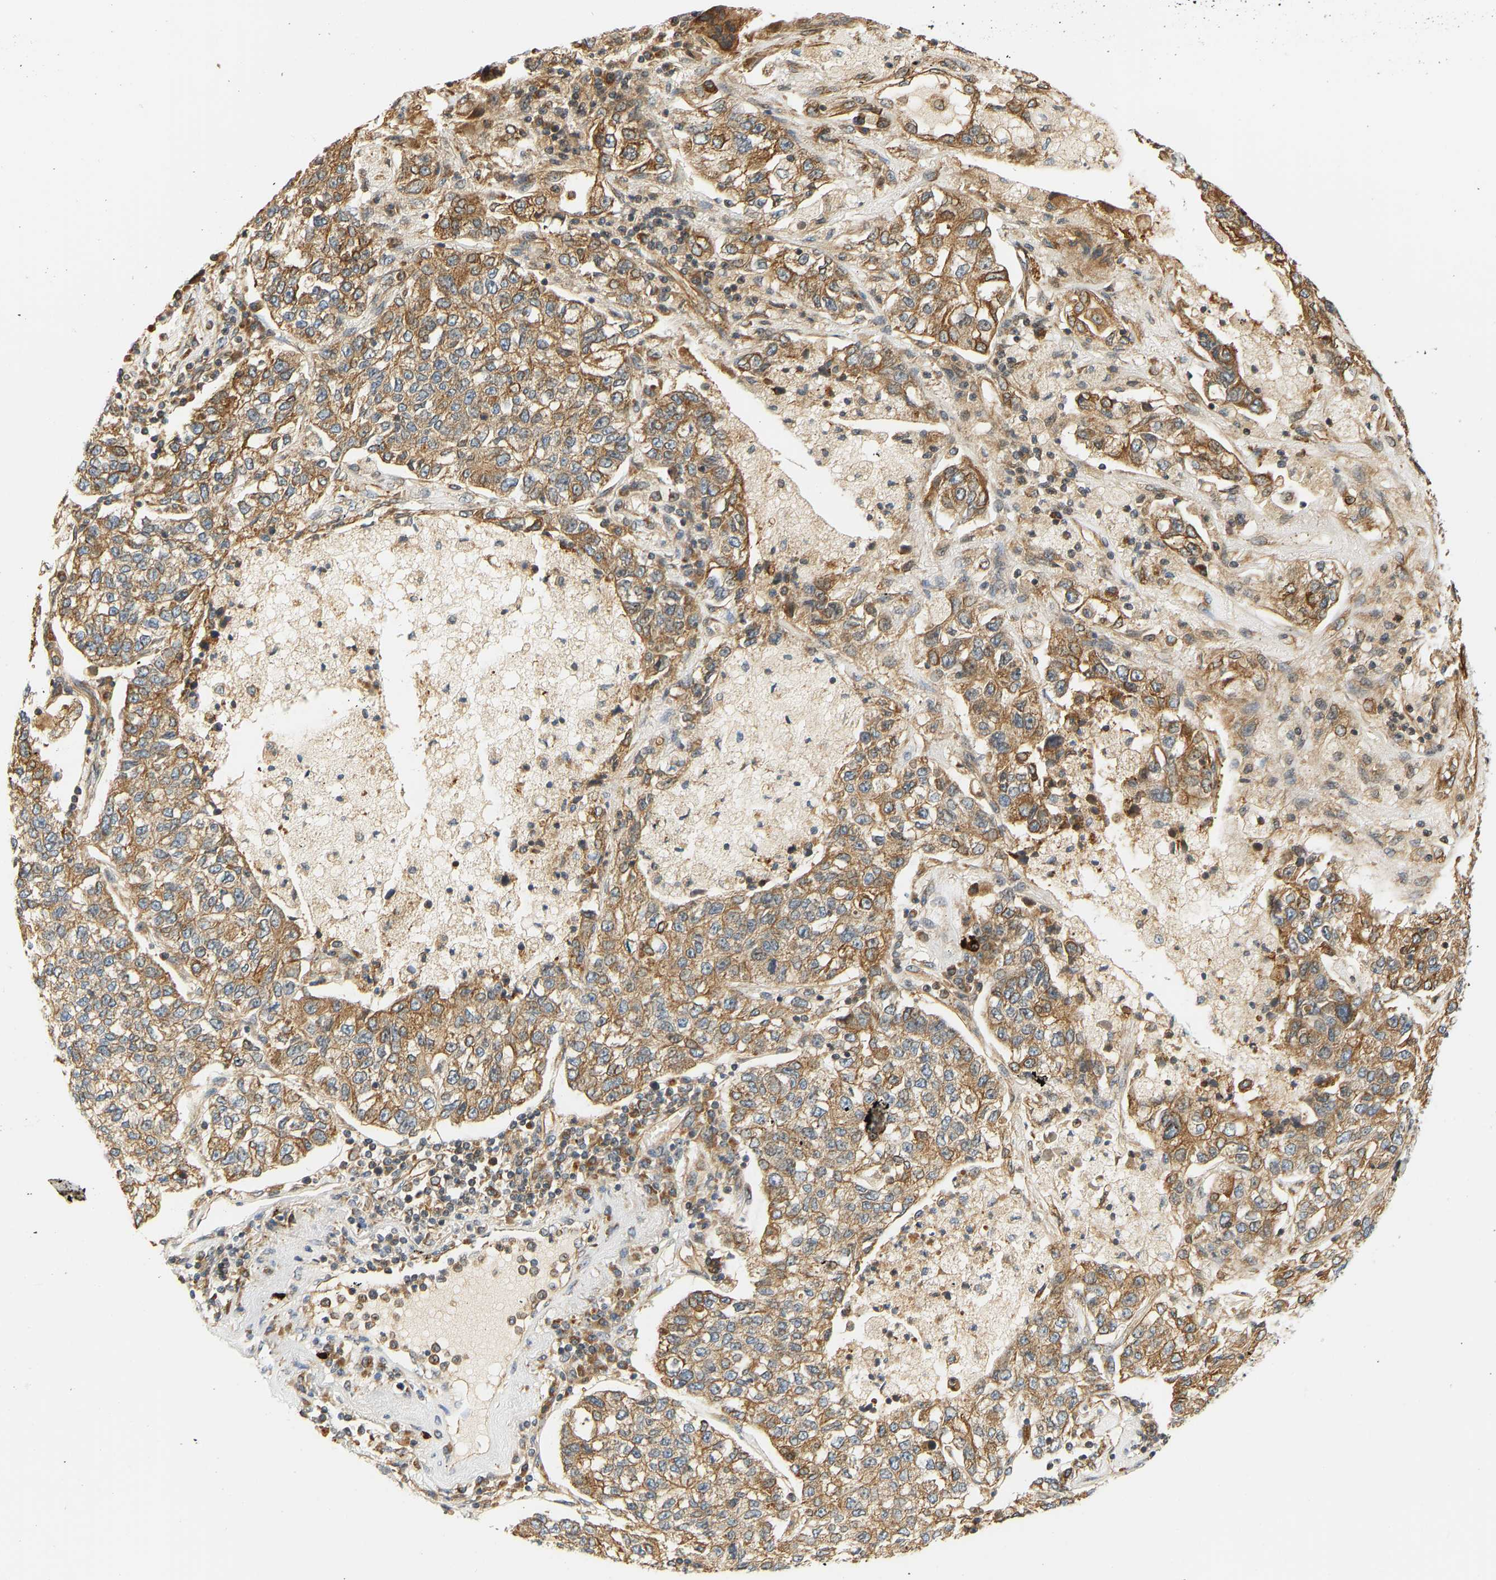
{"staining": {"intensity": "moderate", "quantity": ">75%", "location": "cytoplasmic/membranous"}, "tissue": "lung cancer", "cell_type": "Tumor cells", "image_type": "cancer", "snomed": [{"axis": "morphology", "description": "Adenocarcinoma, NOS"}, {"axis": "topography", "description": "Lung"}], "caption": "Approximately >75% of tumor cells in human lung adenocarcinoma display moderate cytoplasmic/membranous protein staining as visualized by brown immunohistochemical staining.", "gene": "CEP57", "patient": {"sex": "male", "age": 49}}